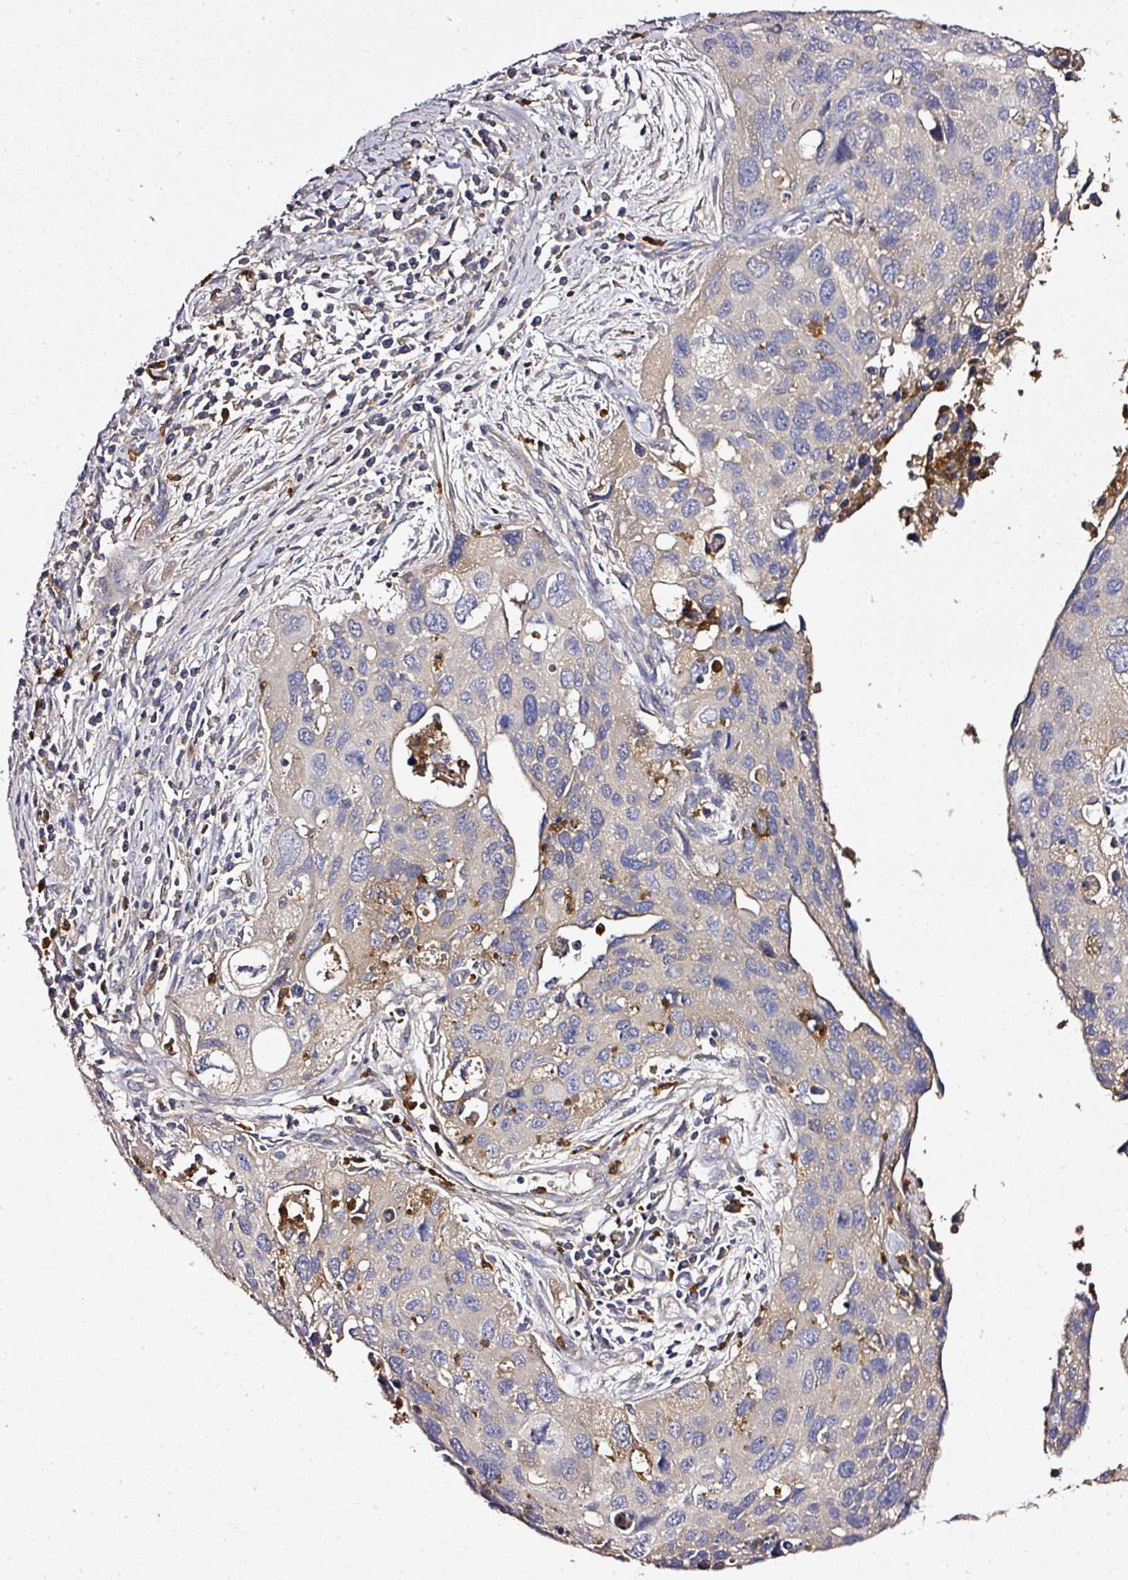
{"staining": {"intensity": "negative", "quantity": "none", "location": "none"}, "tissue": "cervical cancer", "cell_type": "Tumor cells", "image_type": "cancer", "snomed": [{"axis": "morphology", "description": "Squamous cell carcinoma, NOS"}, {"axis": "topography", "description": "Cervix"}], "caption": "Immunohistochemistry of cervical cancer demonstrates no staining in tumor cells. The staining was performed using DAB (3,3'-diaminobenzidine) to visualize the protein expression in brown, while the nuclei were stained in blue with hematoxylin (Magnification: 20x).", "gene": "CAB39L", "patient": {"sex": "female", "age": 55}}